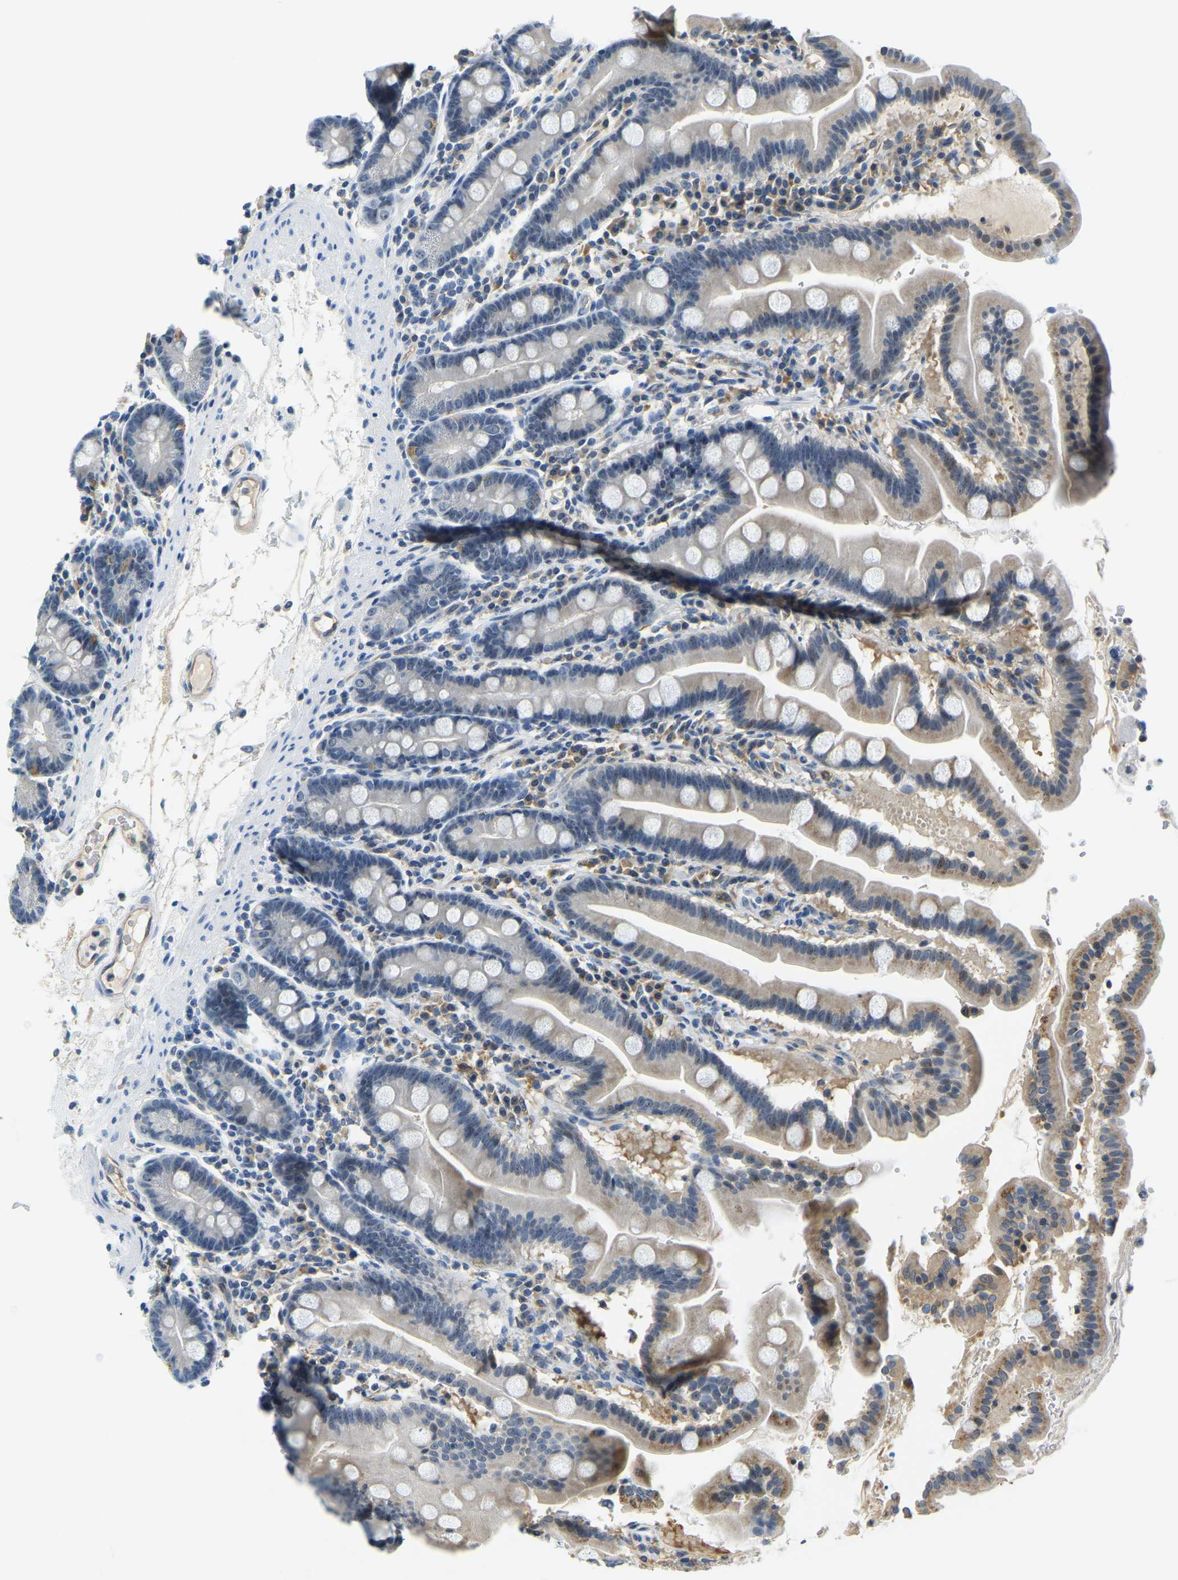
{"staining": {"intensity": "weak", "quantity": "<25%", "location": "cytoplasmic/membranous"}, "tissue": "duodenum", "cell_type": "Glandular cells", "image_type": "normal", "snomed": [{"axis": "morphology", "description": "Normal tissue, NOS"}, {"axis": "topography", "description": "Duodenum"}], "caption": "The histopathology image displays no staining of glandular cells in unremarkable duodenum.", "gene": "RRP1", "patient": {"sex": "male", "age": 50}}